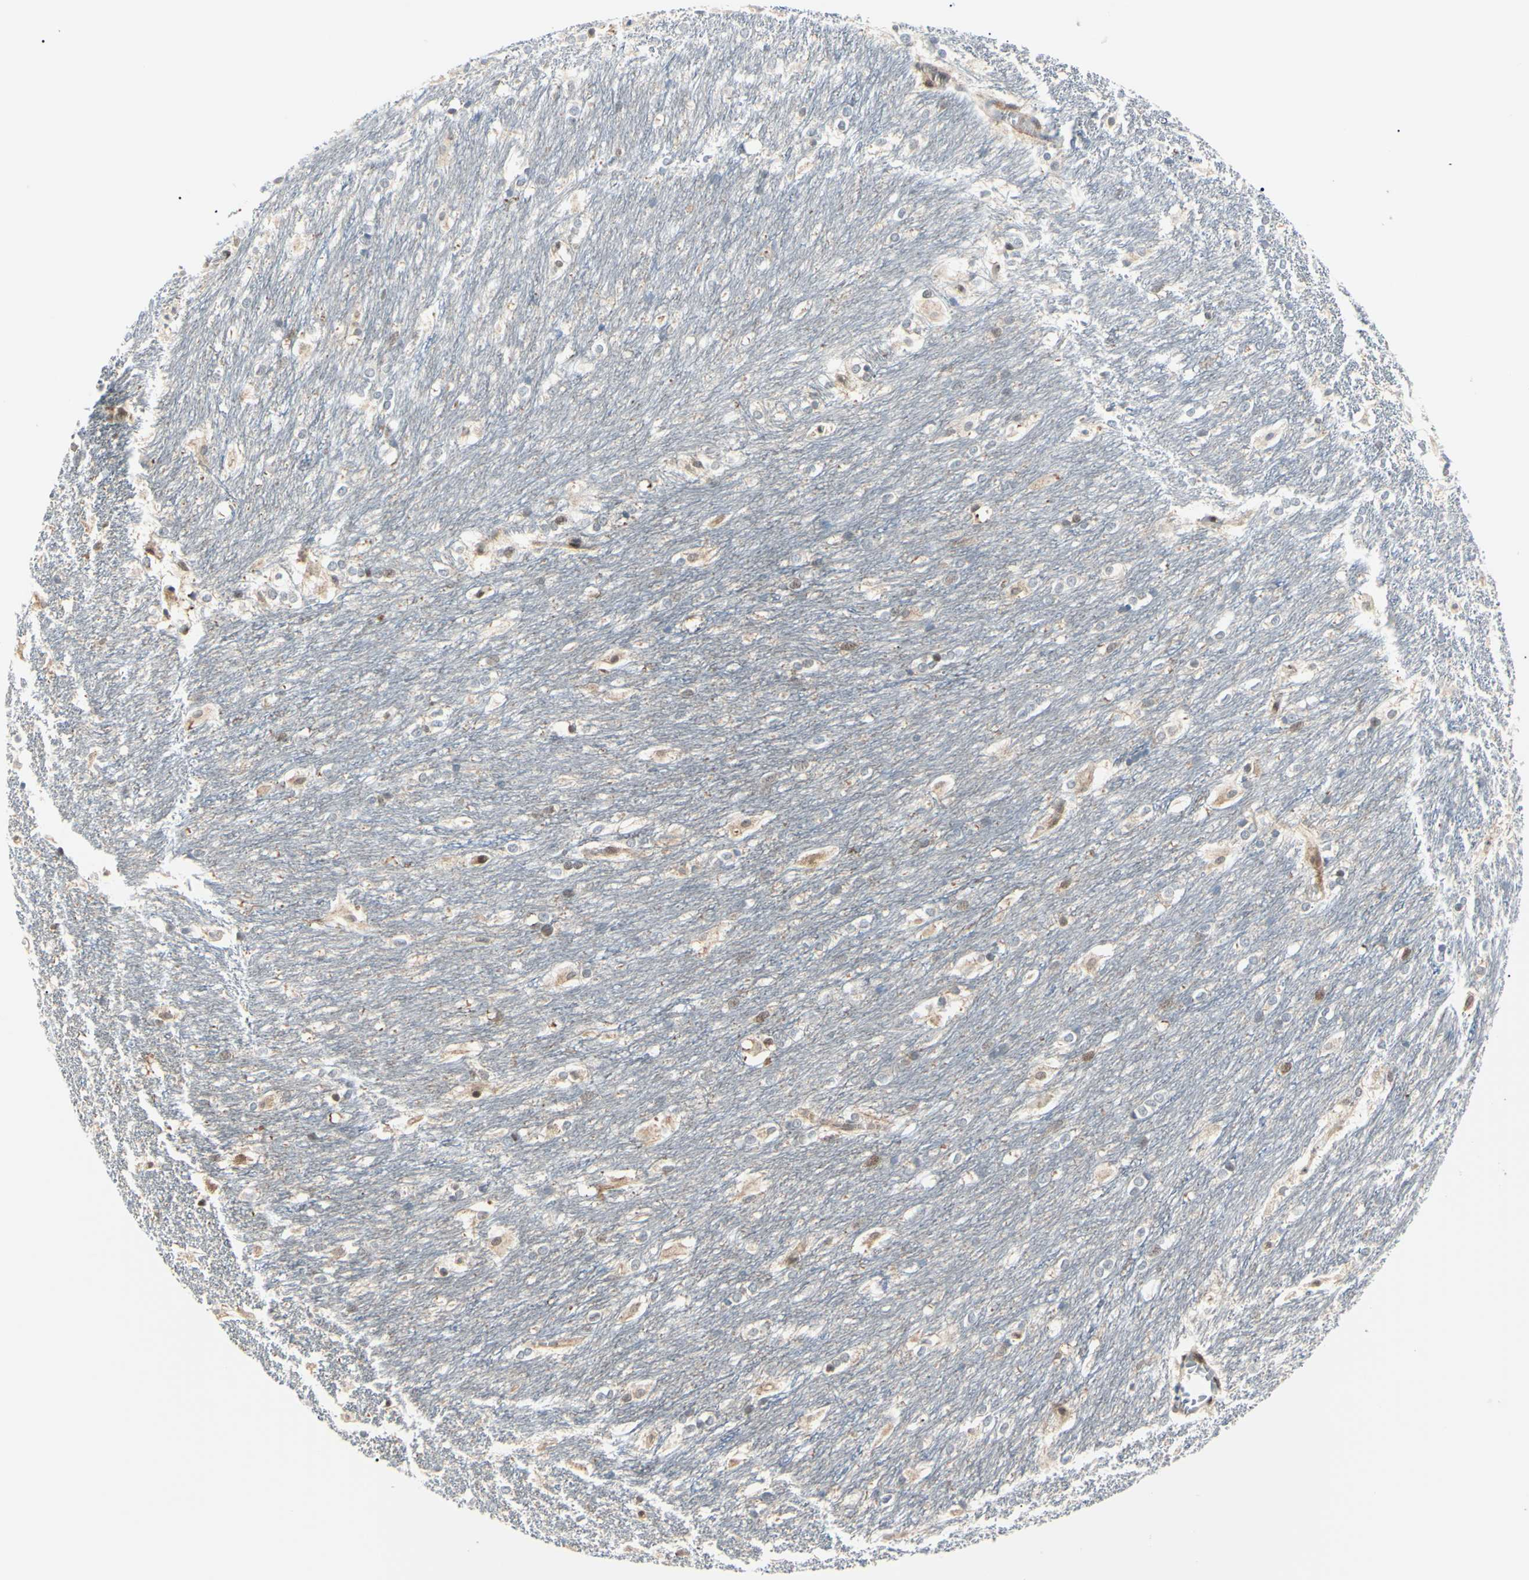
{"staining": {"intensity": "negative", "quantity": "none", "location": "none"}, "tissue": "caudate", "cell_type": "Glial cells", "image_type": "normal", "snomed": [{"axis": "morphology", "description": "Normal tissue, NOS"}, {"axis": "topography", "description": "Lateral ventricle wall"}], "caption": "This is a photomicrograph of immunohistochemistry staining of unremarkable caudate, which shows no staining in glial cells. (Brightfield microscopy of DAB immunohistochemistry (IHC) at high magnification).", "gene": "PGK1", "patient": {"sex": "female", "age": 19}}